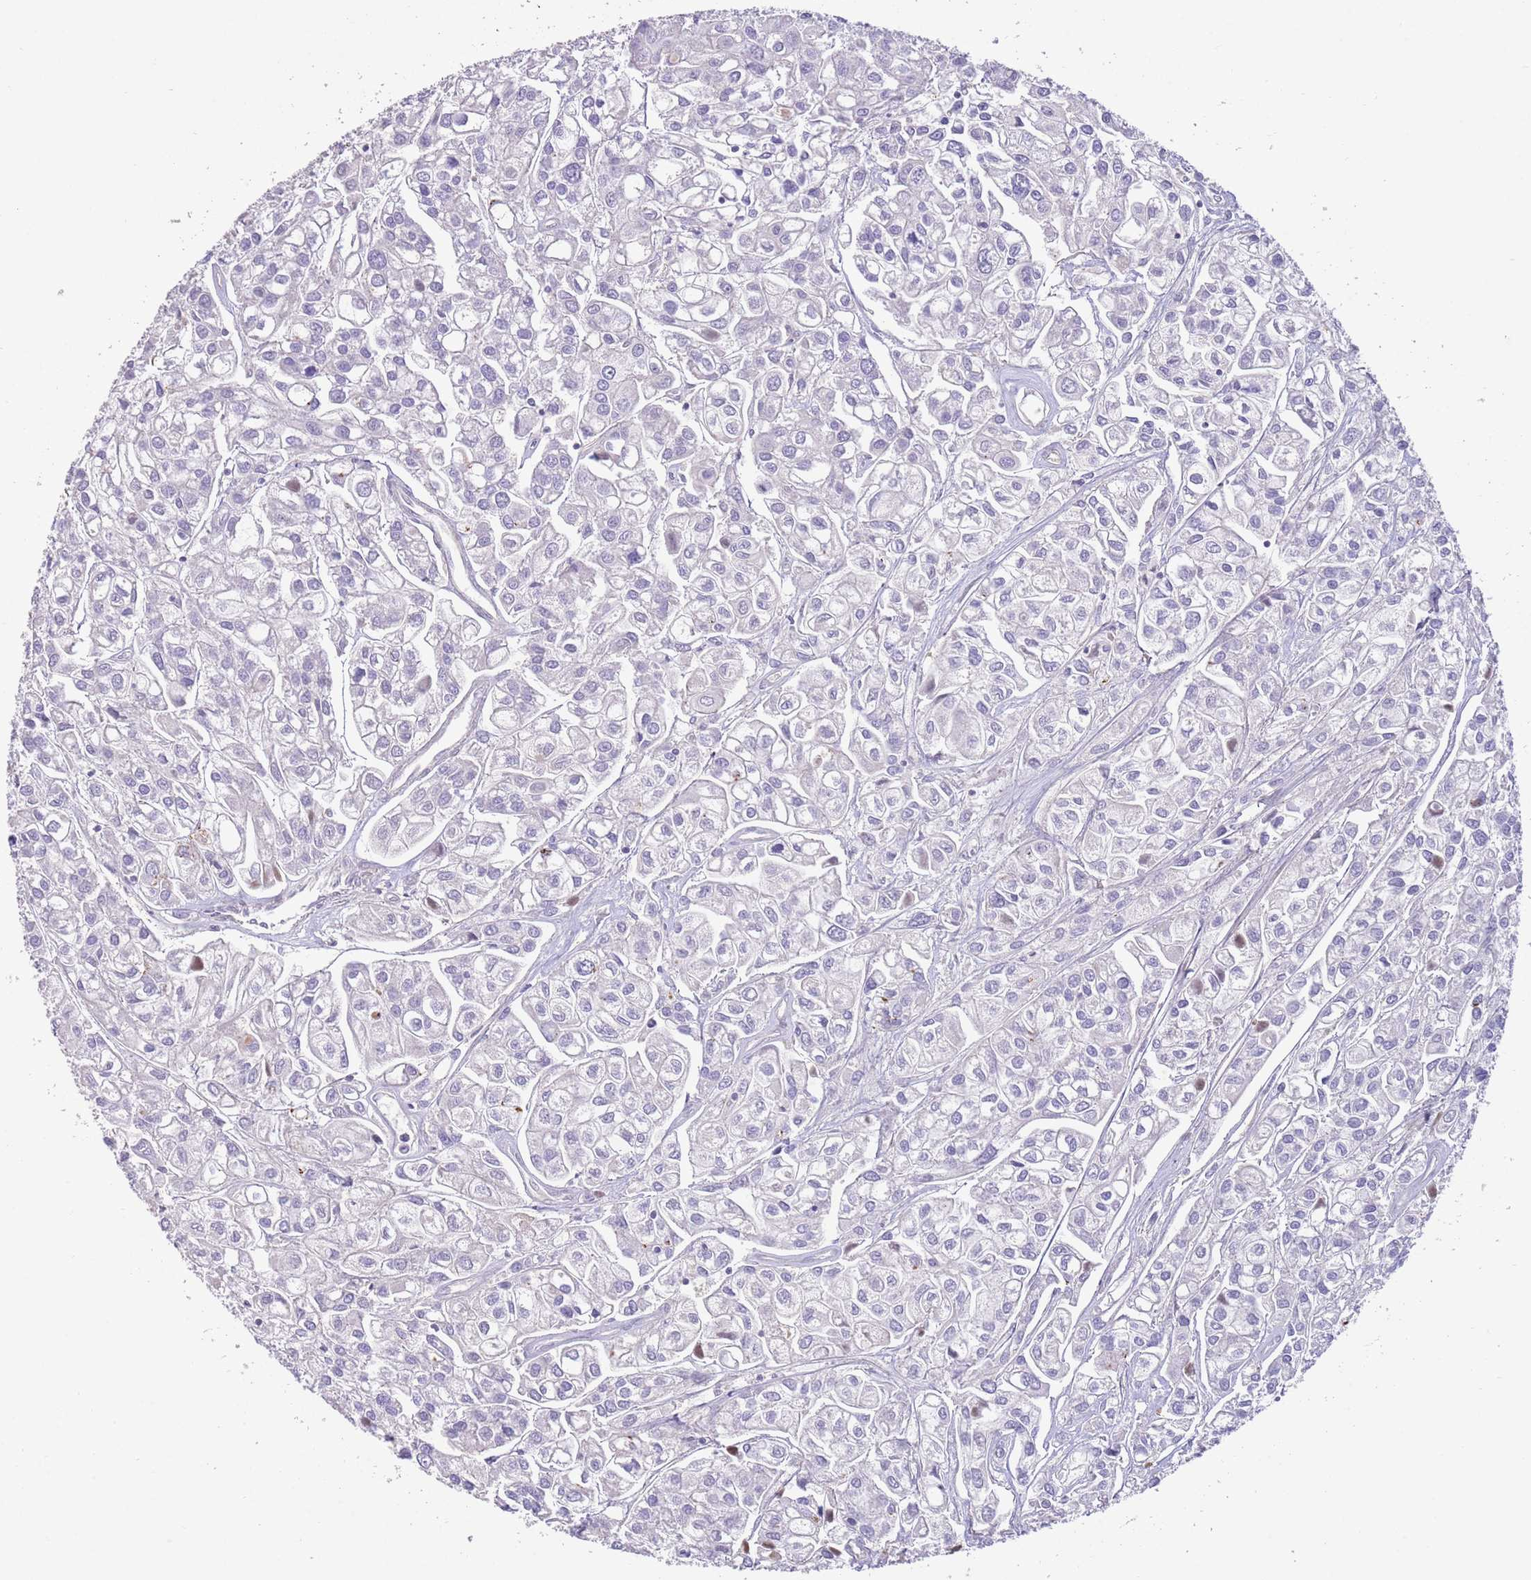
{"staining": {"intensity": "negative", "quantity": "none", "location": "none"}, "tissue": "urothelial cancer", "cell_type": "Tumor cells", "image_type": "cancer", "snomed": [{"axis": "morphology", "description": "Urothelial carcinoma, High grade"}, {"axis": "topography", "description": "Urinary bladder"}], "caption": "Photomicrograph shows no protein positivity in tumor cells of high-grade urothelial carcinoma tissue.", "gene": "SFTPA1", "patient": {"sex": "male", "age": 67}}